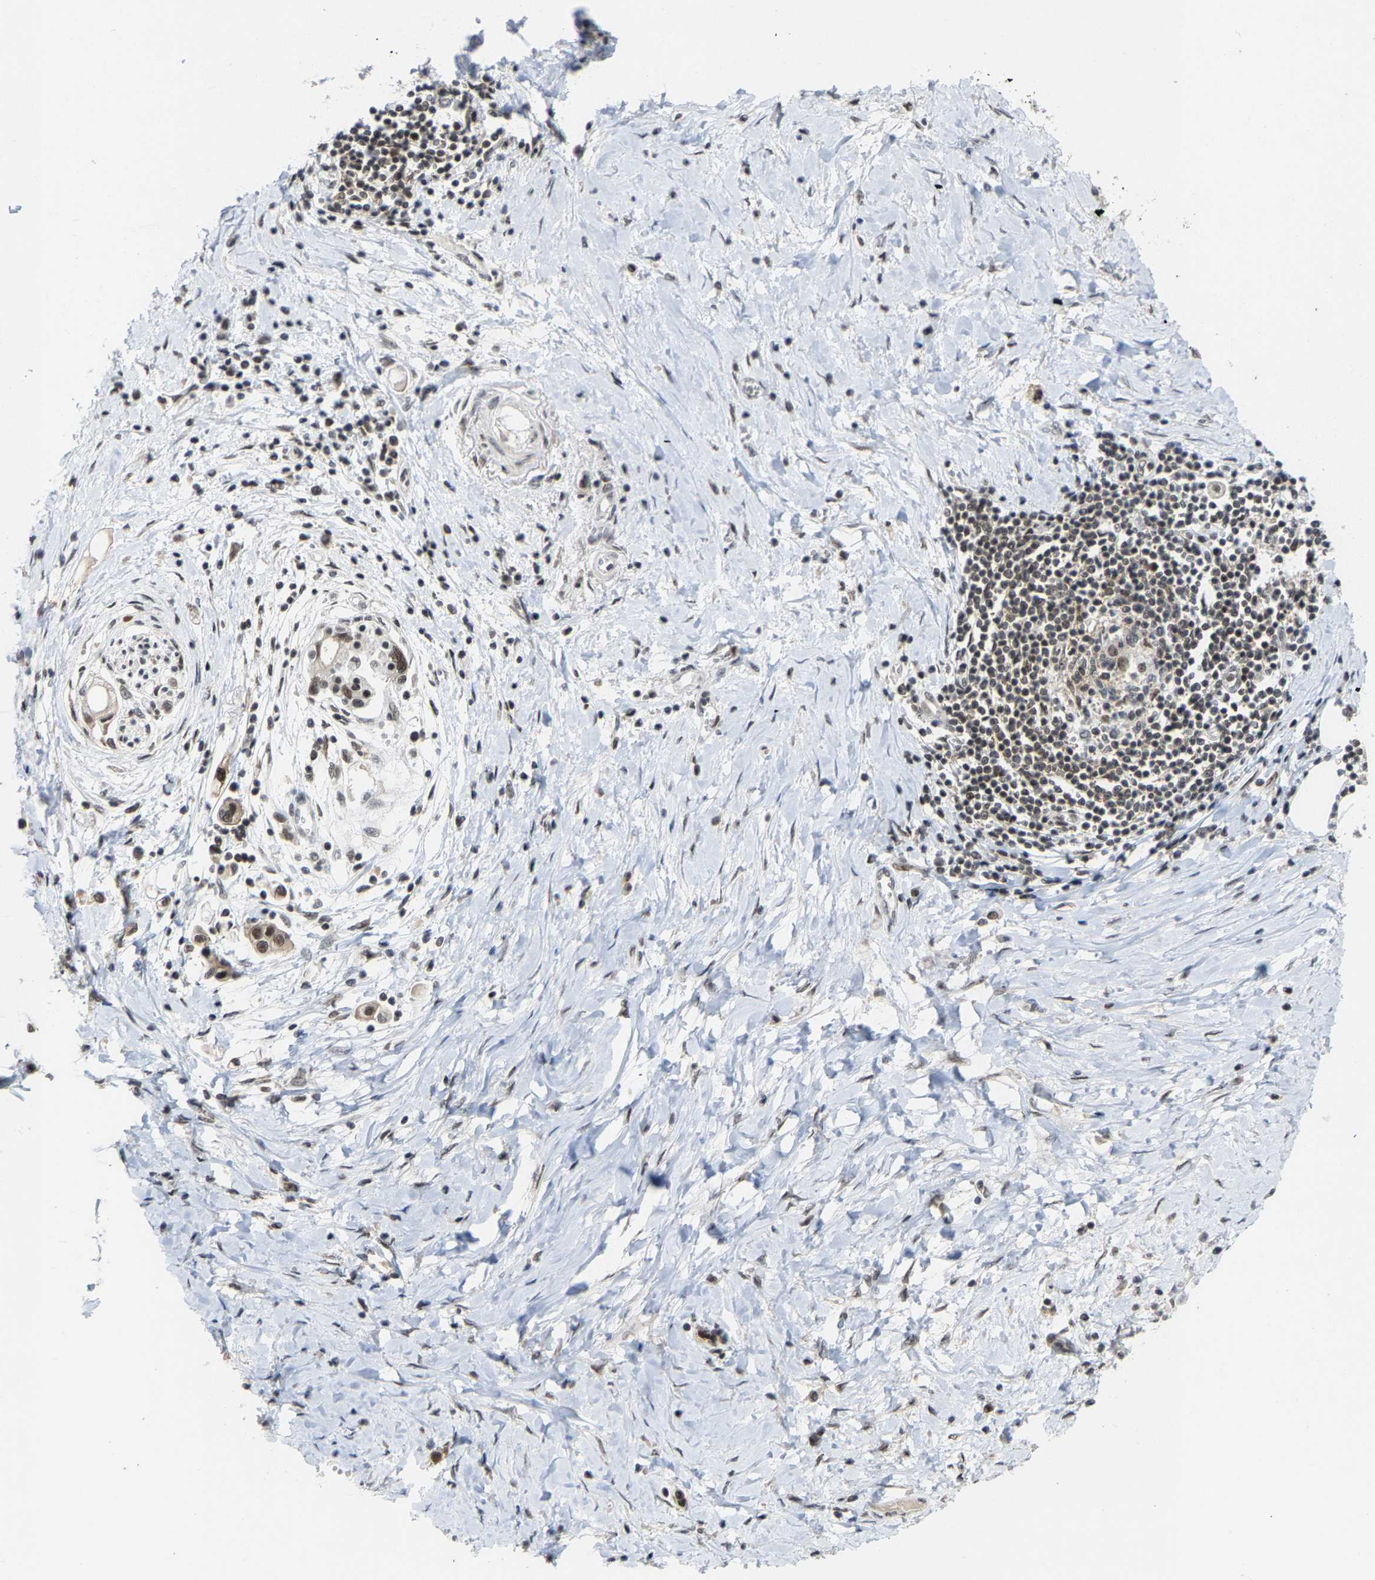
{"staining": {"intensity": "weak", "quantity": "25%-75%", "location": "nuclear"}, "tissue": "pancreatic cancer", "cell_type": "Tumor cells", "image_type": "cancer", "snomed": [{"axis": "morphology", "description": "Adenocarcinoma, NOS"}, {"axis": "topography", "description": "Pancreas"}], "caption": "Immunohistochemistry (IHC) photomicrograph of human pancreatic cancer (adenocarcinoma) stained for a protein (brown), which displays low levels of weak nuclear expression in approximately 25%-75% of tumor cells.", "gene": "FGD3", "patient": {"sex": "male", "age": 59}}